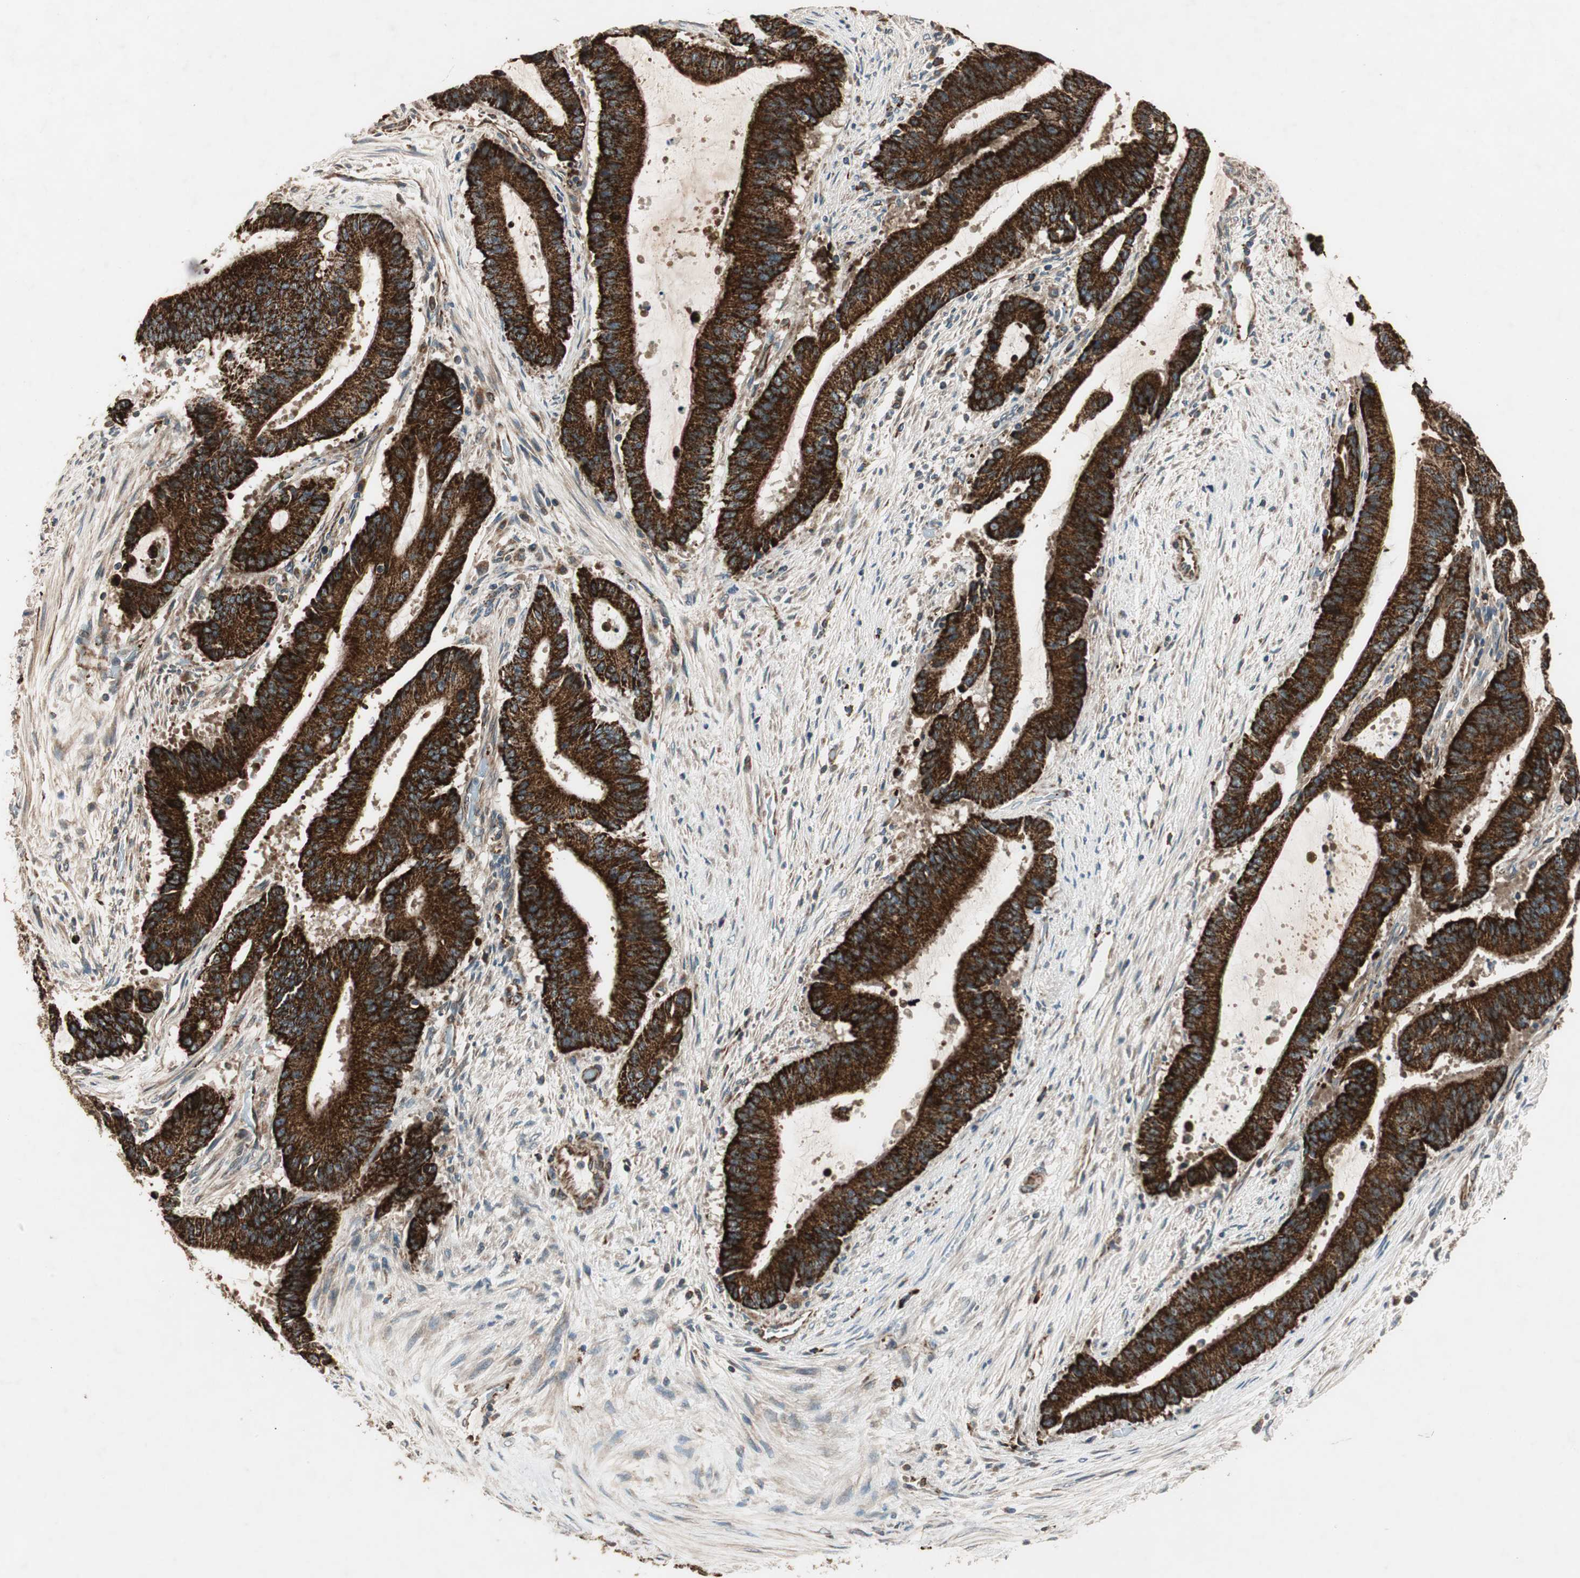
{"staining": {"intensity": "strong", "quantity": ">75%", "location": "cytoplasmic/membranous"}, "tissue": "liver cancer", "cell_type": "Tumor cells", "image_type": "cancer", "snomed": [{"axis": "morphology", "description": "Cholangiocarcinoma"}, {"axis": "topography", "description": "Liver"}], "caption": "A brown stain highlights strong cytoplasmic/membranous staining of a protein in human cholangiocarcinoma (liver) tumor cells.", "gene": "AKAP1", "patient": {"sex": "female", "age": 73}}